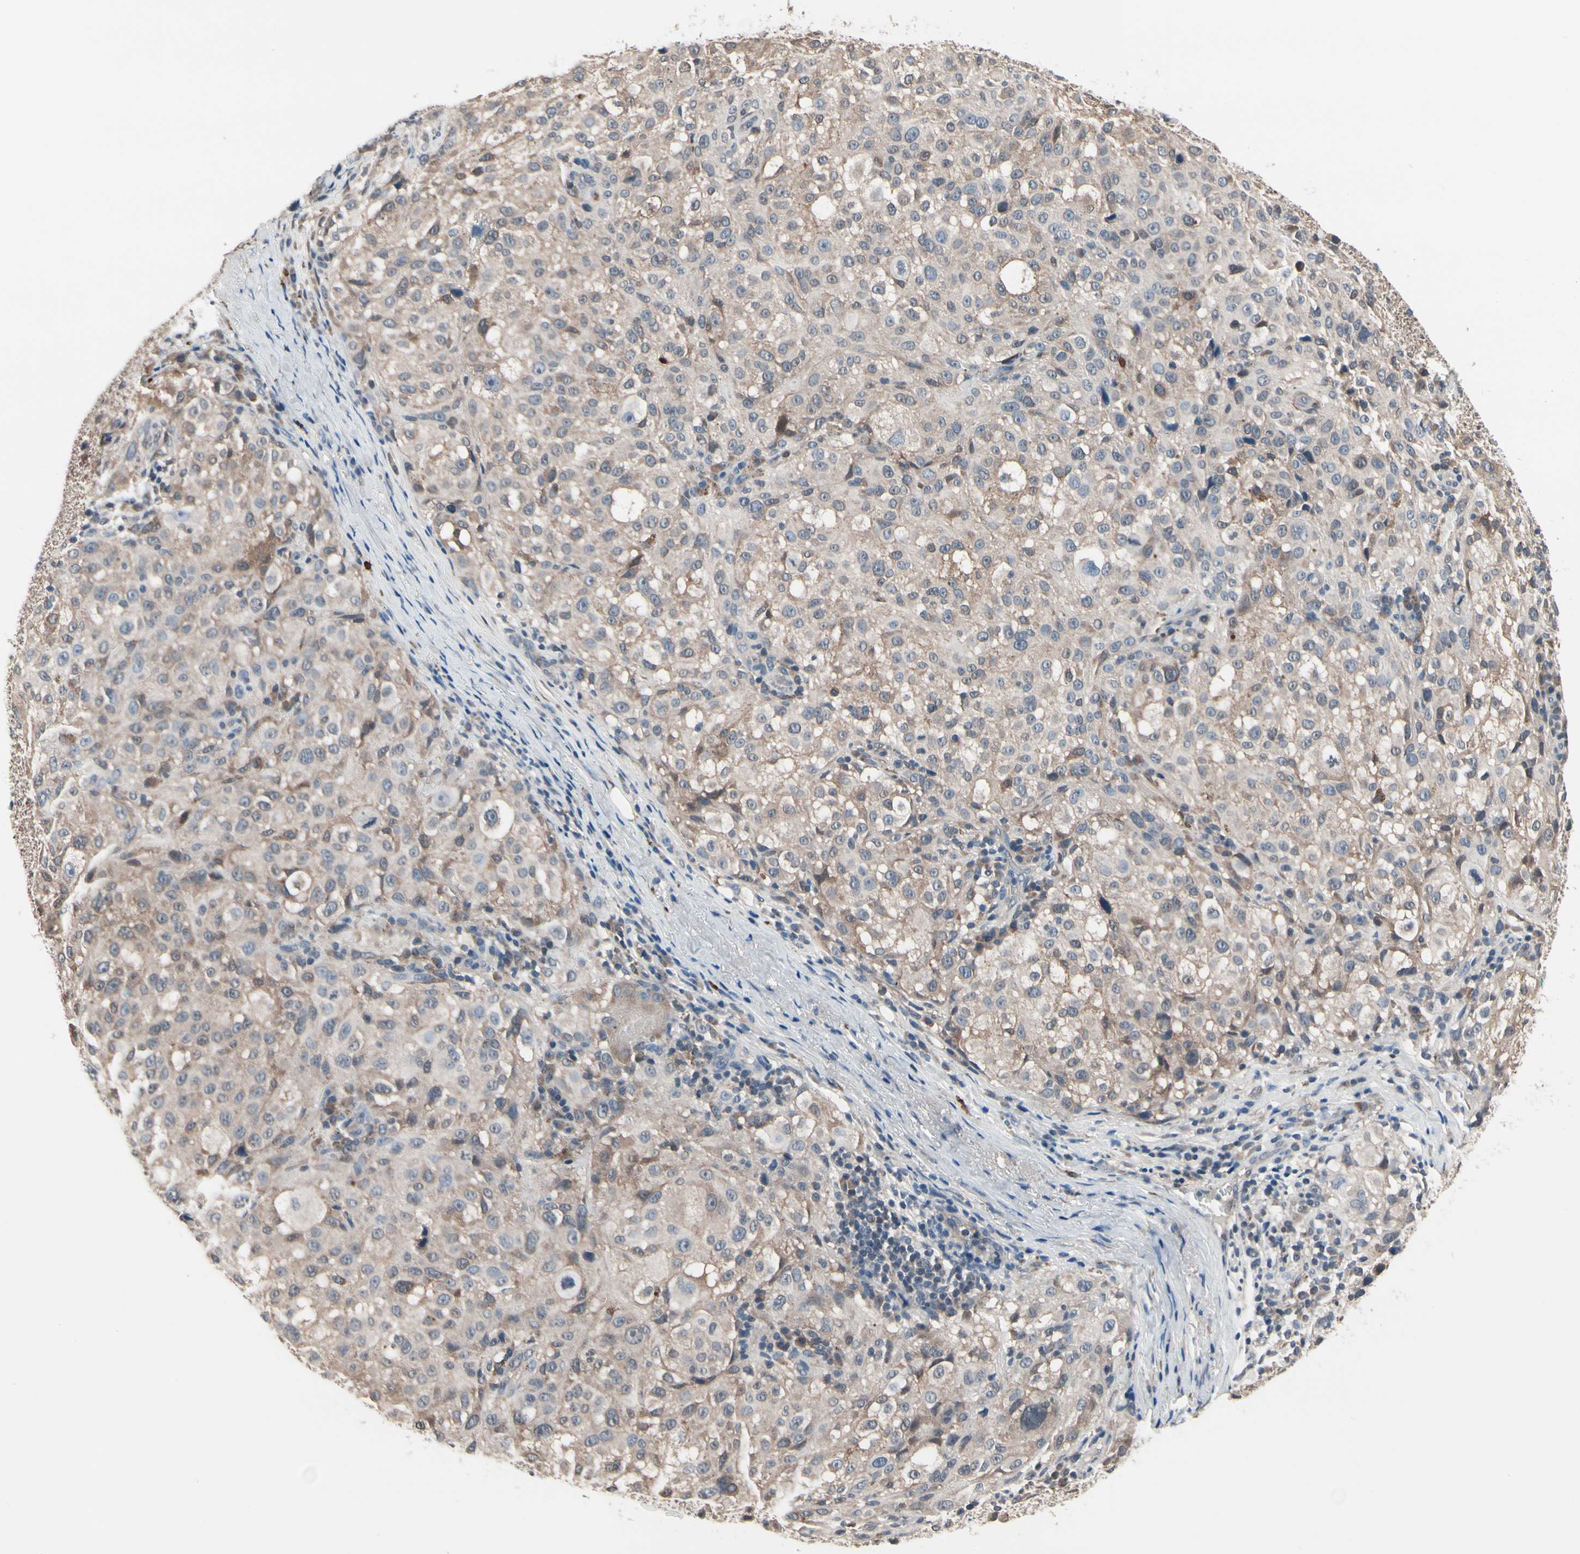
{"staining": {"intensity": "weak", "quantity": ">75%", "location": "cytoplasmic/membranous"}, "tissue": "melanoma", "cell_type": "Tumor cells", "image_type": "cancer", "snomed": [{"axis": "morphology", "description": "Necrosis, NOS"}, {"axis": "morphology", "description": "Malignant melanoma, NOS"}, {"axis": "topography", "description": "Skin"}], "caption": "A high-resolution image shows immunohistochemistry staining of malignant melanoma, which displays weak cytoplasmic/membranous positivity in approximately >75% of tumor cells.", "gene": "PRDX6", "patient": {"sex": "female", "age": 87}}